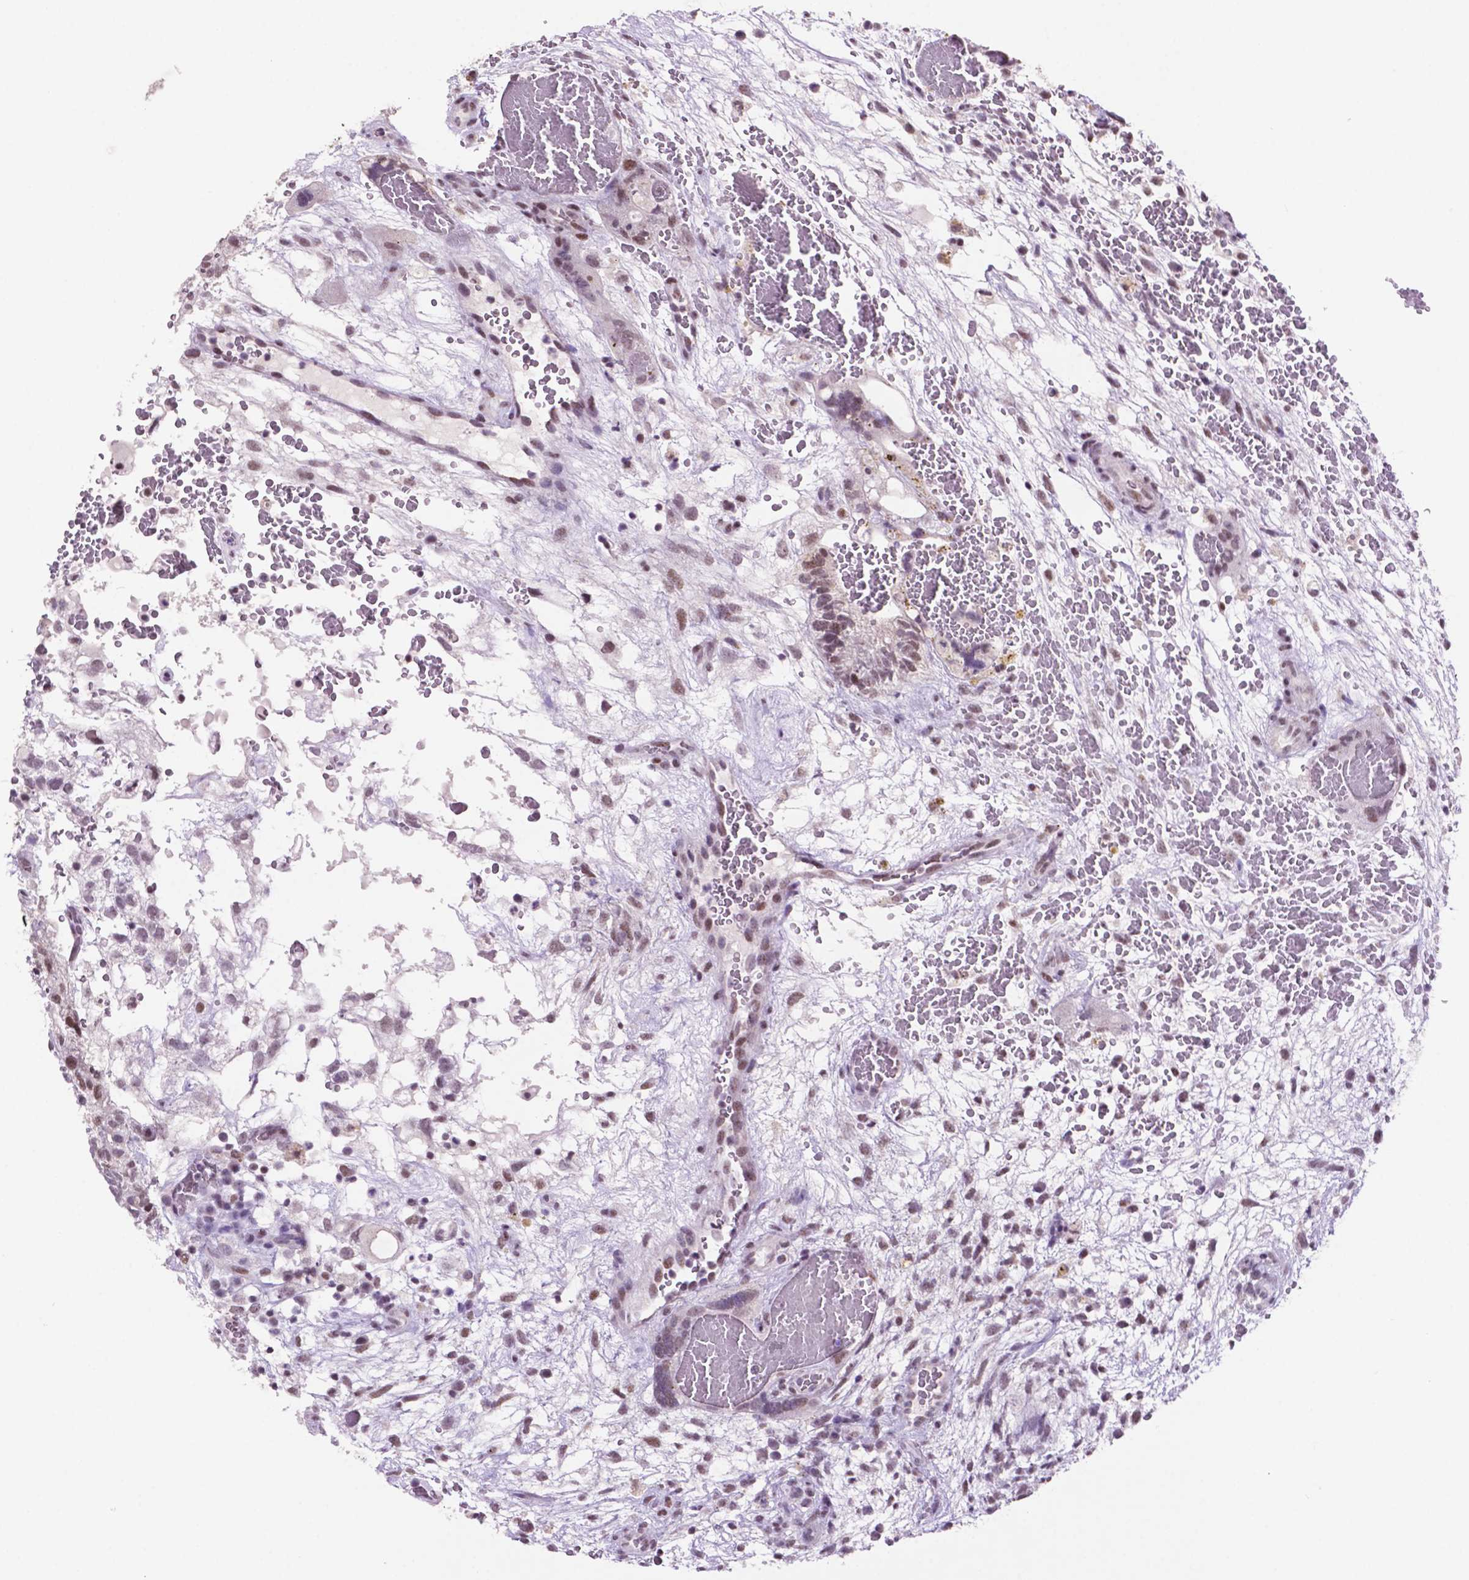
{"staining": {"intensity": "moderate", "quantity": "25%-75%", "location": "nuclear"}, "tissue": "testis cancer", "cell_type": "Tumor cells", "image_type": "cancer", "snomed": [{"axis": "morphology", "description": "Normal tissue, NOS"}, {"axis": "morphology", "description": "Carcinoma, Embryonal, NOS"}, {"axis": "topography", "description": "Testis"}], "caption": "Human testis embryonal carcinoma stained with a brown dye reveals moderate nuclear positive positivity in about 25%-75% of tumor cells.", "gene": "NCOR1", "patient": {"sex": "male", "age": 32}}